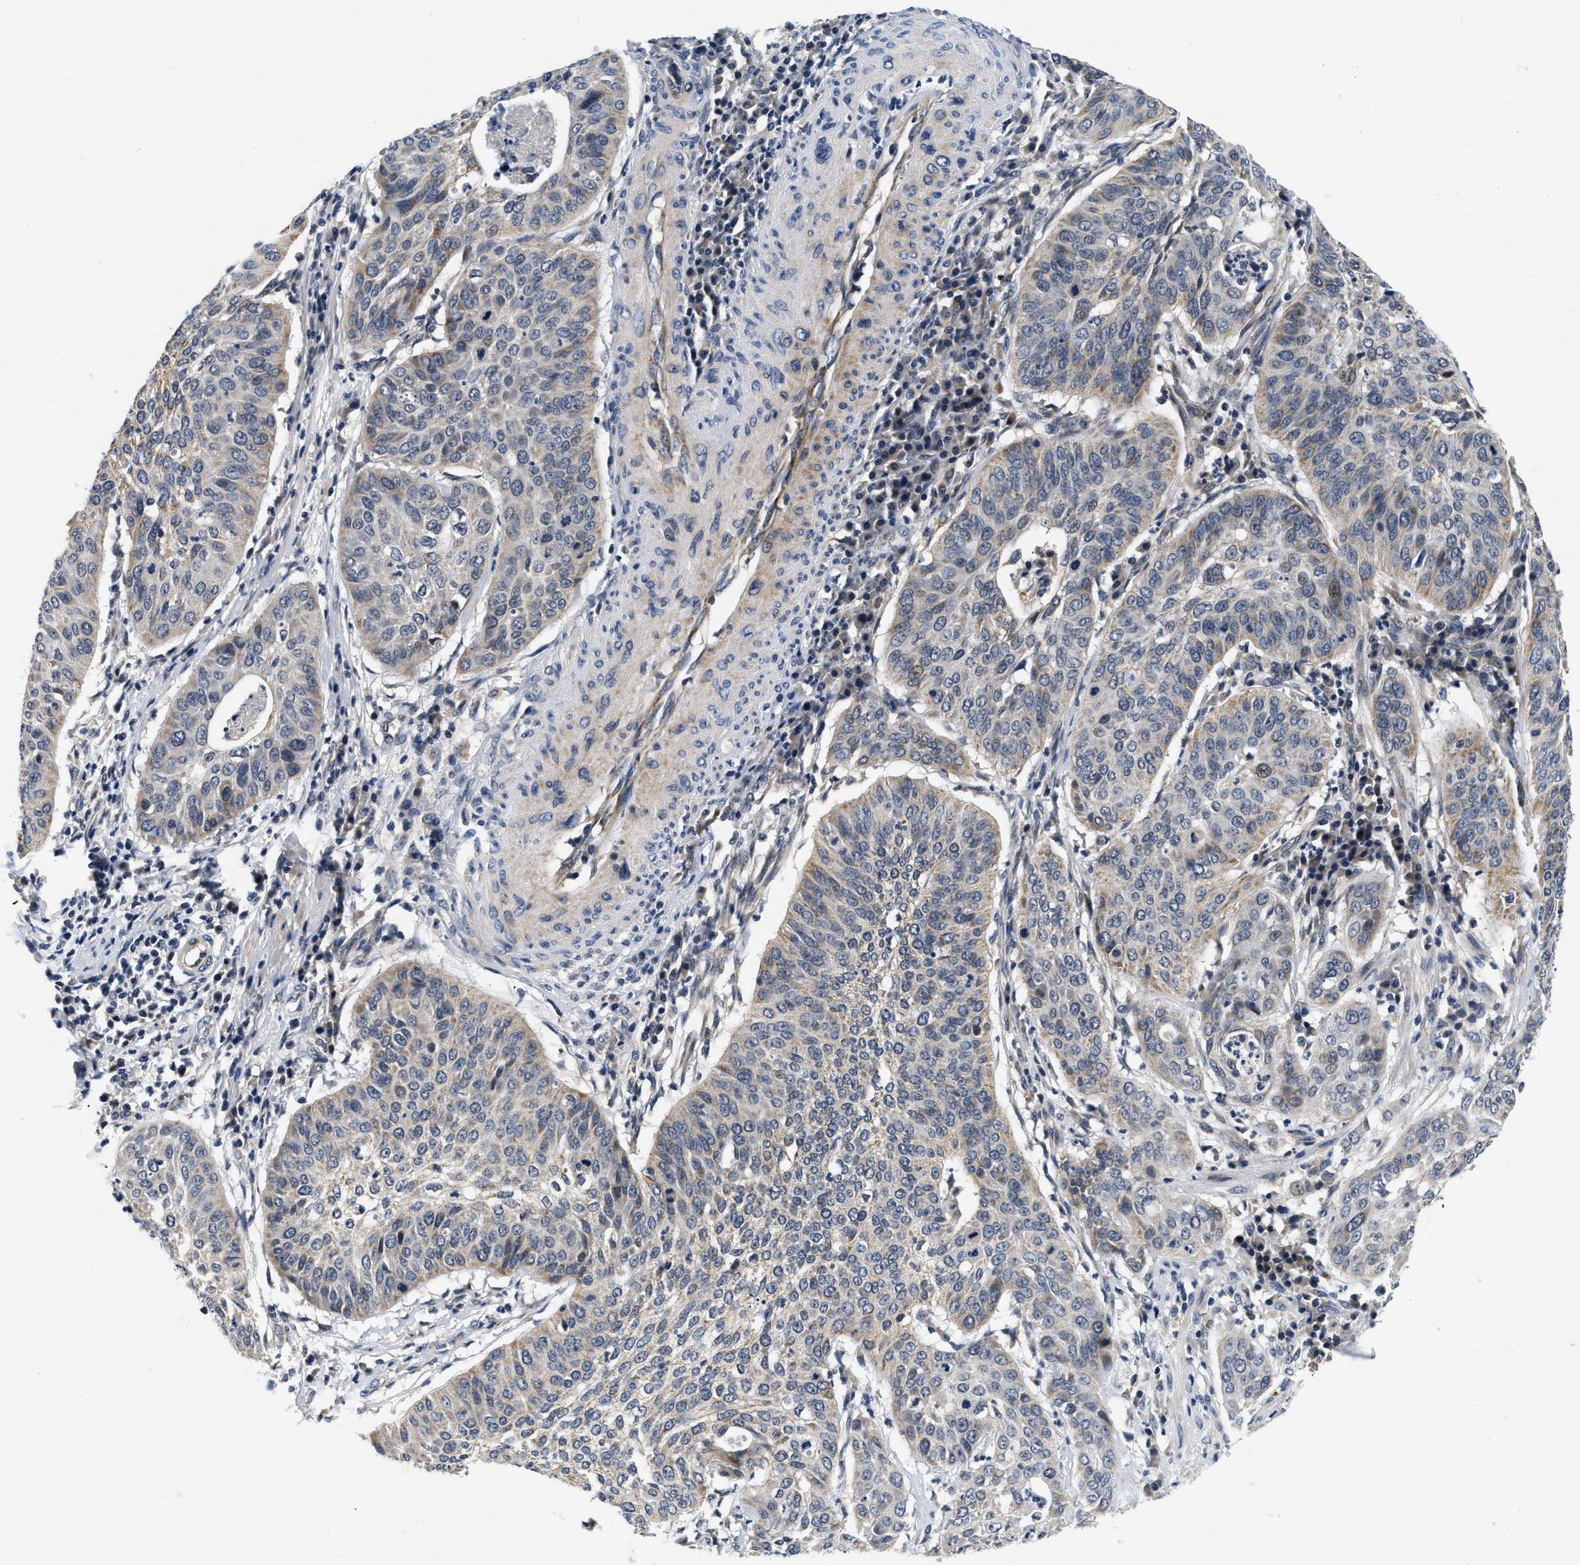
{"staining": {"intensity": "weak", "quantity": "25%-75%", "location": "cytoplasmic/membranous"}, "tissue": "cervical cancer", "cell_type": "Tumor cells", "image_type": "cancer", "snomed": [{"axis": "morphology", "description": "Normal tissue, NOS"}, {"axis": "morphology", "description": "Squamous cell carcinoma, NOS"}, {"axis": "topography", "description": "Cervix"}], "caption": "Brown immunohistochemical staining in human cervical cancer (squamous cell carcinoma) shows weak cytoplasmic/membranous positivity in about 25%-75% of tumor cells.", "gene": "PDP1", "patient": {"sex": "female", "age": 39}}